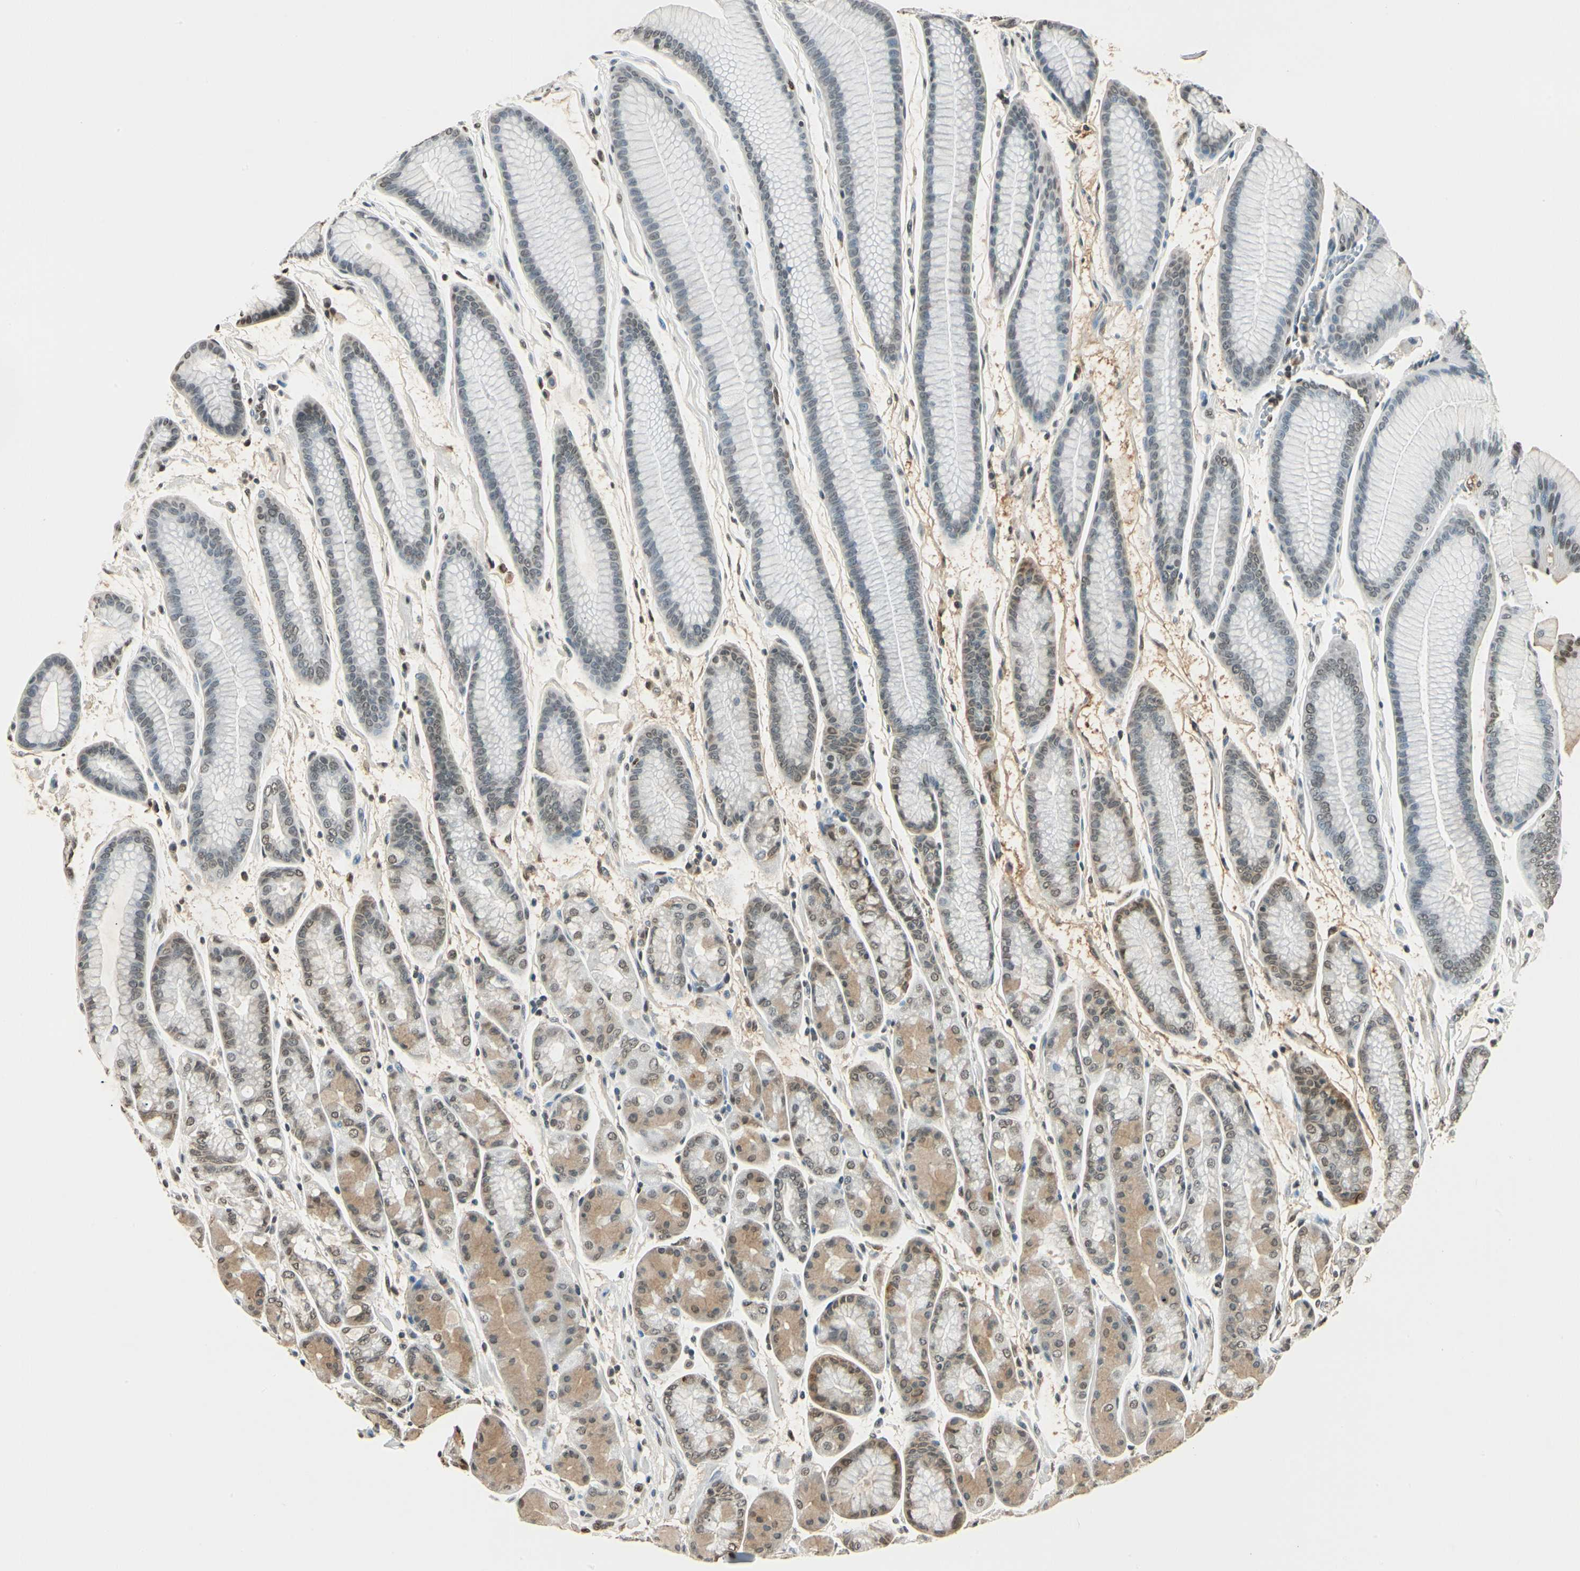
{"staining": {"intensity": "moderate", "quantity": "25%-75%", "location": "cytoplasmic/membranous,nuclear"}, "tissue": "stomach", "cell_type": "Glandular cells", "image_type": "normal", "snomed": [{"axis": "morphology", "description": "Normal tissue, NOS"}, {"axis": "topography", "description": "Stomach, upper"}], "caption": "Immunohistochemical staining of unremarkable stomach exhibits moderate cytoplasmic/membranous,nuclear protein staining in approximately 25%-75% of glandular cells. (IHC, brightfield microscopy, high magnification).", "gene": "FANCG", "patient": {"sex": "male", "age": 72}}